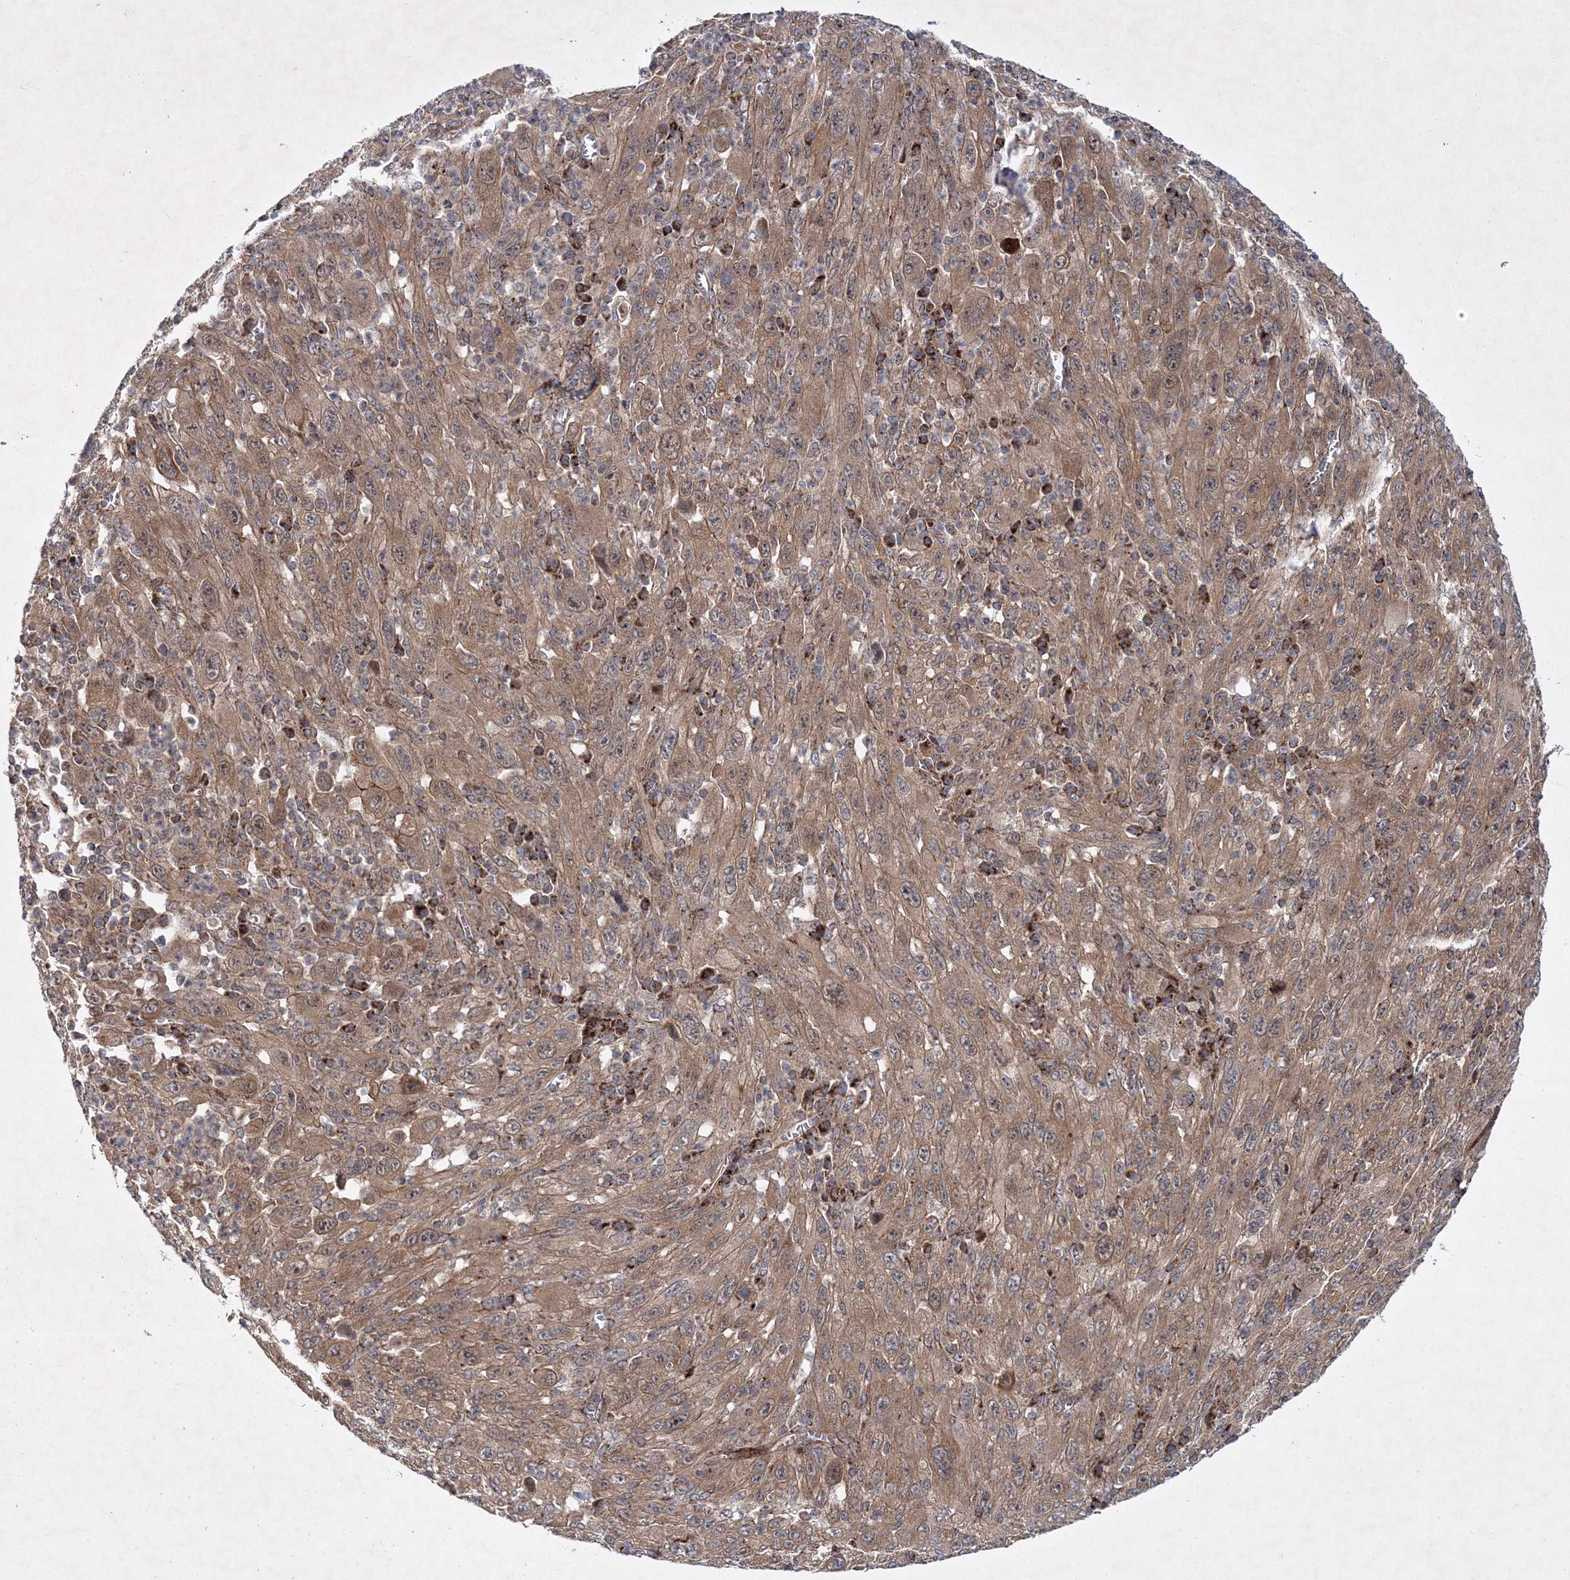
{"staining": {"intensity": "moderate", "quantity": ">75%", "location": "cytoplasmic/membranous"}, "tissue": "melanoma", "cell_type": "Tumor cells", "image_type": "cancer", "snomed": [{"axis": "morphology", "description": "Malignant melanoma, Metastatic site"}, {"axis": "topography", "description": "Skin"}], "caption": "Malignant melanoma (metastatic site) stained with DAB IHC exhibits medium levels of moderate cytoplasmic/membranous staining in about >75% of tumor cells. The staining was performed using DAB (3,3'-diaminobenzidine) to visualize the protein expression in brown, while the nuclei were stained in blue with hematoxylin (Magnification: 20x).", "gene": "SCRN3", "patient": {"sex": "female", "age": 56}}